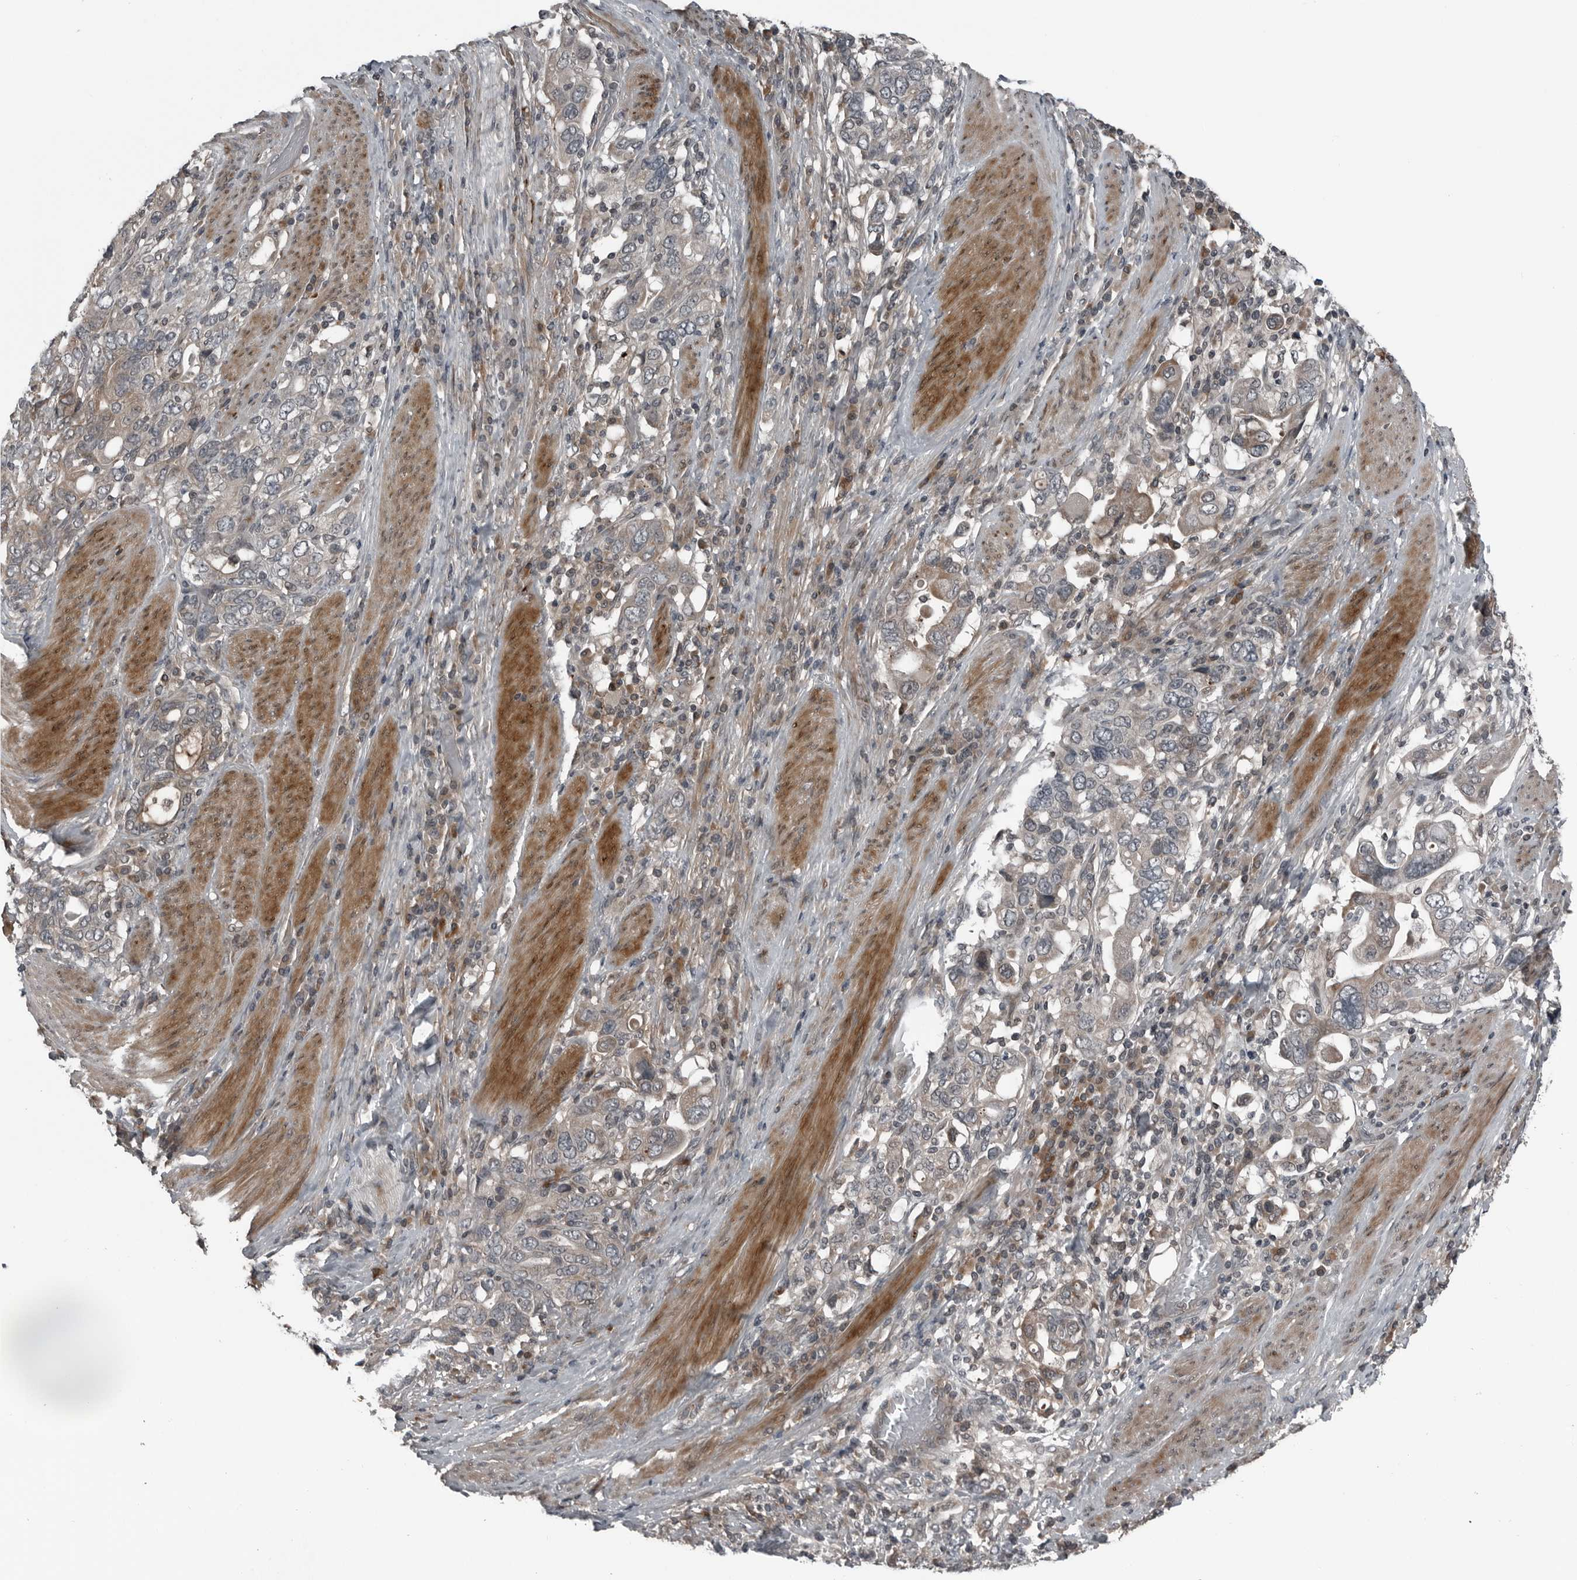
{"staining": {"intensity": "weak", "quantity": "25%-75%", "location": "cytoplasmic/membranous"}, "tissue": "stomach cancer", "cell_type": "Tumor cells", "image_type": "cancer", "snomed": [{"axis": "morphology", "description": "Adenocarcinoma, NOS"}, {"axis": "topography", "description": "Stomach, upper"}], "caption": "High-magnification brightfield microscopy of adenocarcinoma (stomach) stained with DAB (3,3'-diaminobenzidine) (brown) and counterstained with hematoxylin (blue). tumor cells exhibit weak cytoplasmic/membranous staining is seen in approximately25%-75% of cells.", "gene": "GAK", "patient": {"sex": "male", "age": 62}}